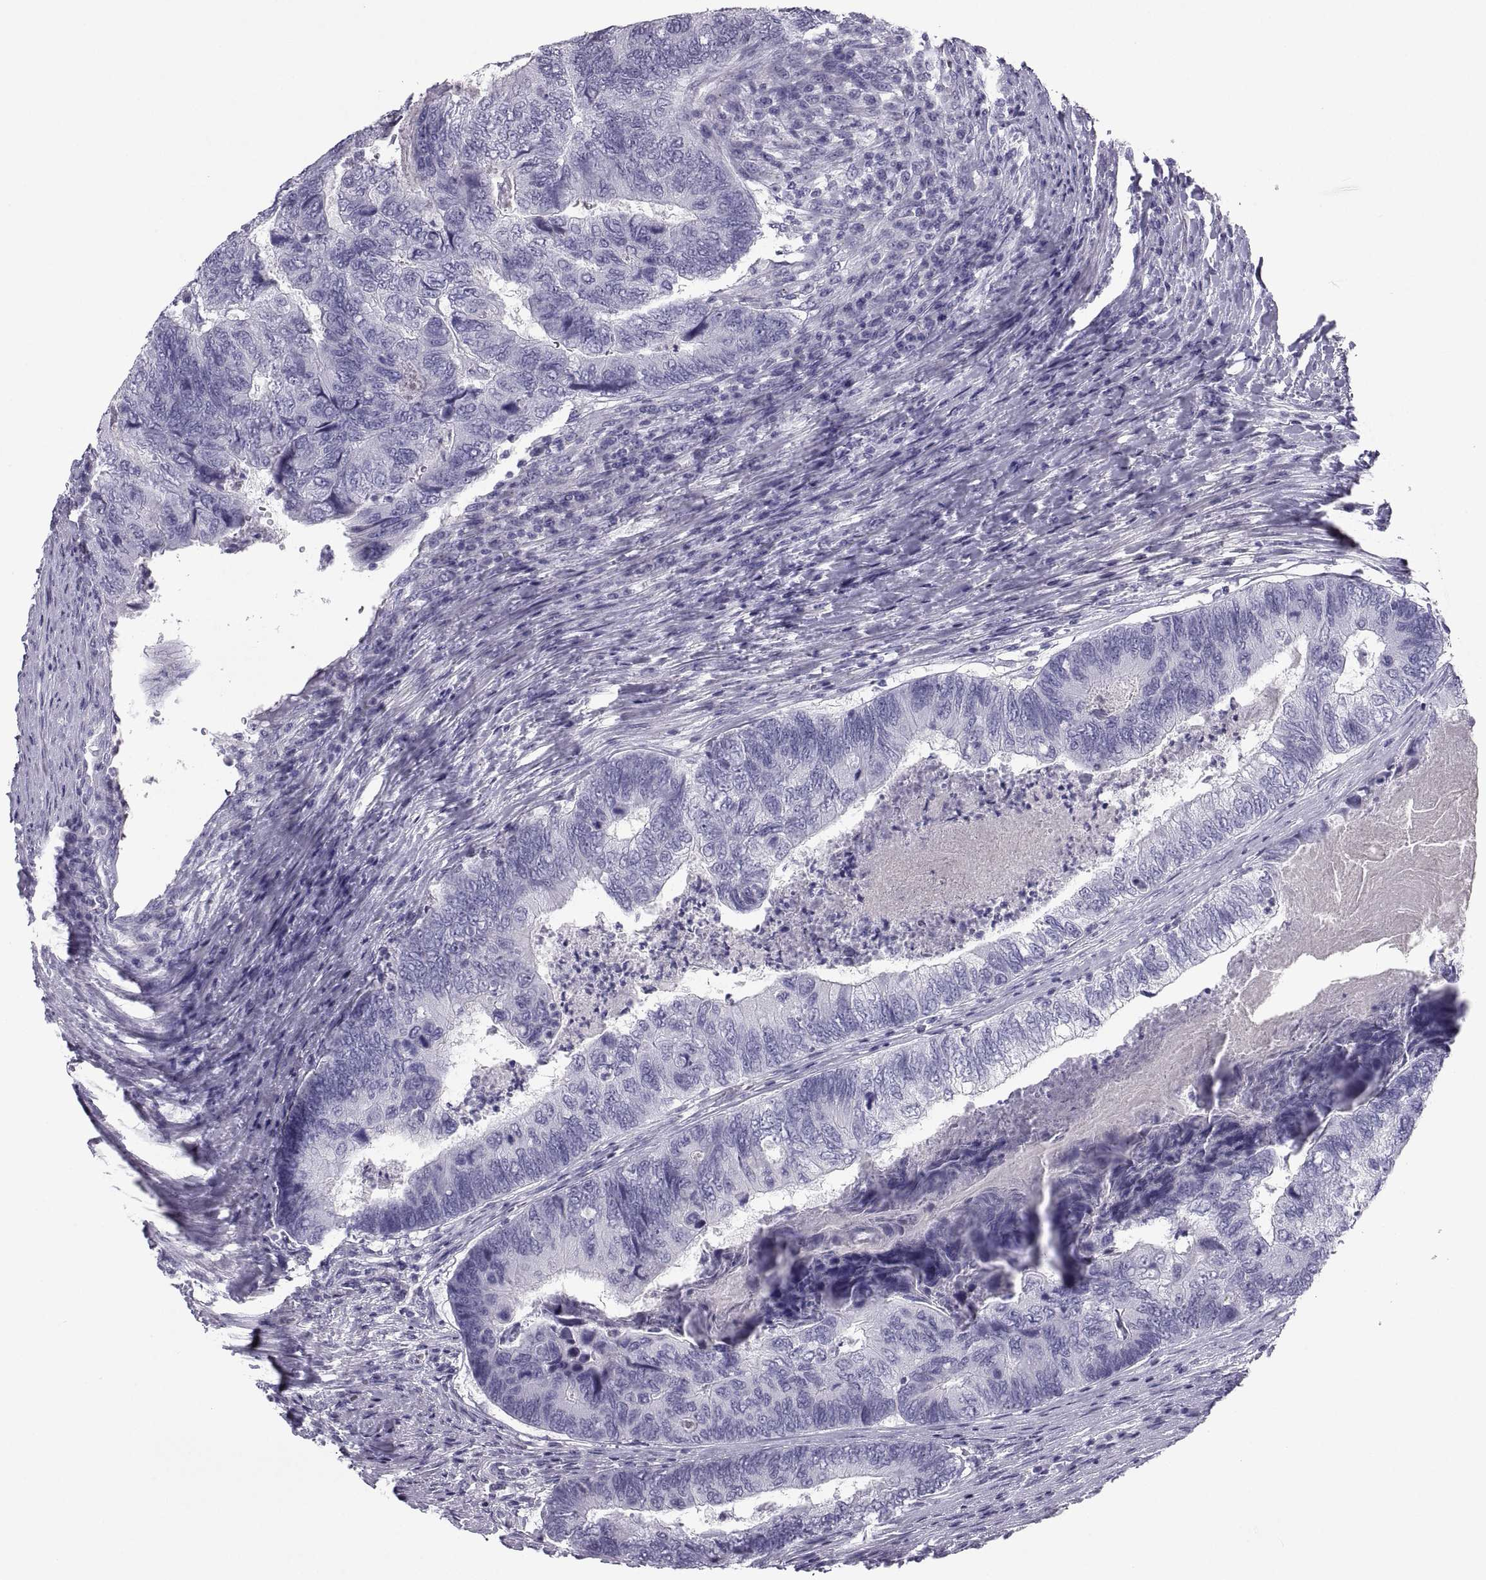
{"staining": {"intensity": "negative", "quantity": "none", "location": "none"}, "tissue": "colorectal cancer", "cell_type": "Tumor cells", "image_type": "cancer", "snomed": [{"axis": "morphology", "description": "Adenocarcinoma, NOS"}, {"axis": "topography", "description": "Colon"}], "caption": "Immunohistochemistry (IHC) micrograph of adenocarcinoma (colorectal) stained for a protein (brown), which shows no positivity in tumor cells.", "gene": "PCSK1N", "patient": {"sex": "female", "age": 67}}